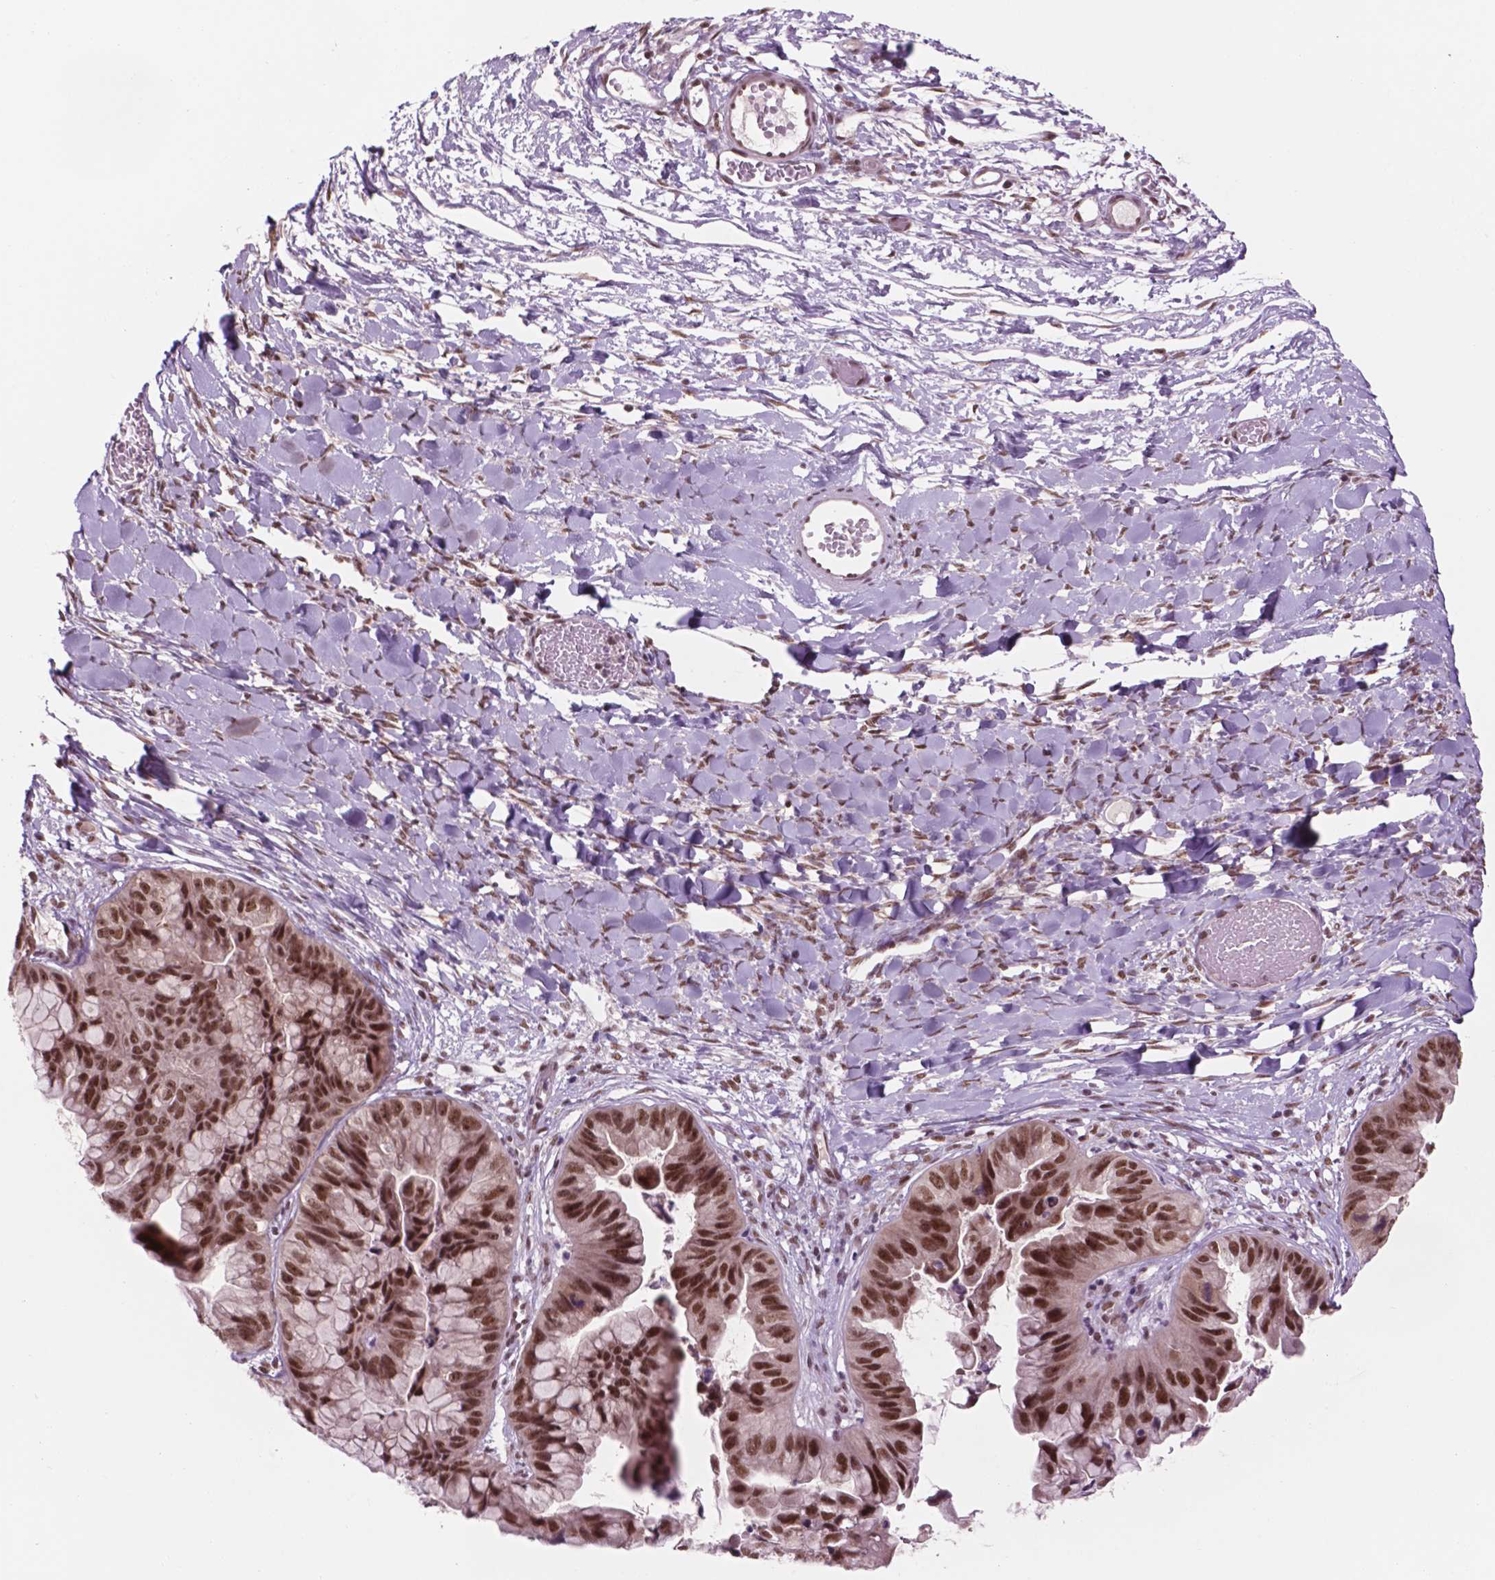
{"staining": {"intensity": "moderate", "quantity": ">75%", "location": "nuclear"}, "tissue": "ovarian cancer", "cell_type": "Tumor cells", "image_type": "cancer", "snomed": [{"axis": "morphology", "description": "Cystadenocarcinoma, mucinous, NOS"}, {"axis": "topography", "description": "Ovary"}], "caption": "Tumor cells reveal medium levels of moderate nuclear expression in approximately >75% of cells in ovarian mucinous cystadenocarcinoma. Immunohistochemistry (ihc) stains the protein in brown and the nuclei are stained blue.", "gene": "POLR2E", "patient": {"sex": "female", "age": 76}}